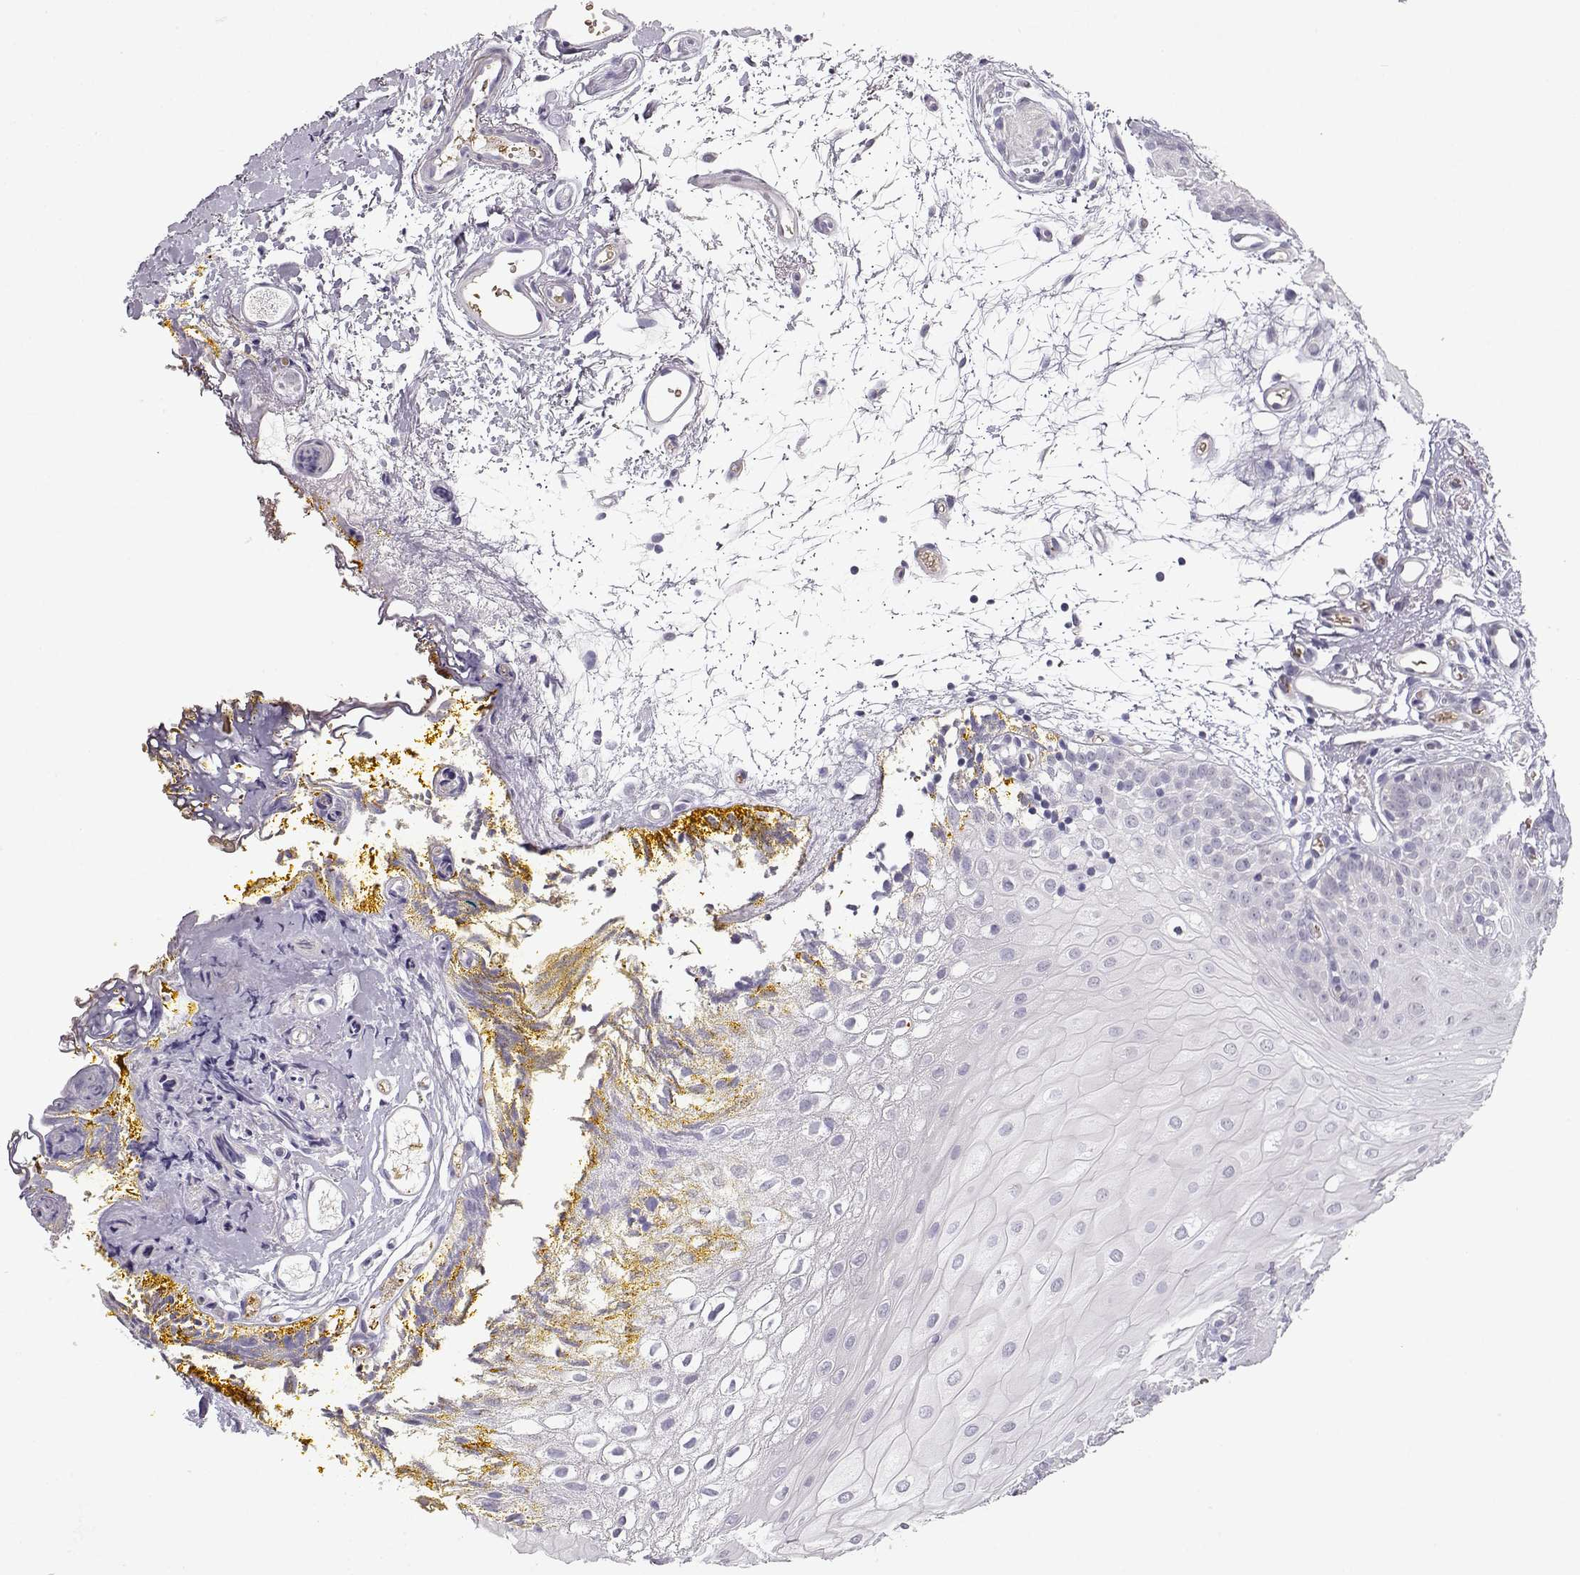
{"staining": {"intensity": "negative", "quantity": "none", "location": "none"}, "tissue": "oral mucosa", "cell_type": "Squamous epithelial cells", "image_type": "normal", "snomed": [{"axis": "morphology", "description": "Normal tissue, NOS"}, {"axis": "morphology", "description": "Squamous cell carcinoma, NOS"}, {"axis": "topography", "description": "Oral tissue"}, {"axis": "topography", "description": "Head-Neck"}], "caption": "IHC image of unremarkable oral mucosa: oral mucosa stained with DAB (3,3'-diaminobenzidine) displays no significant protein positivity in squamous epithelial cells.", "gene": "TTC26", "patient": {"sex": "female", "age": 75}}